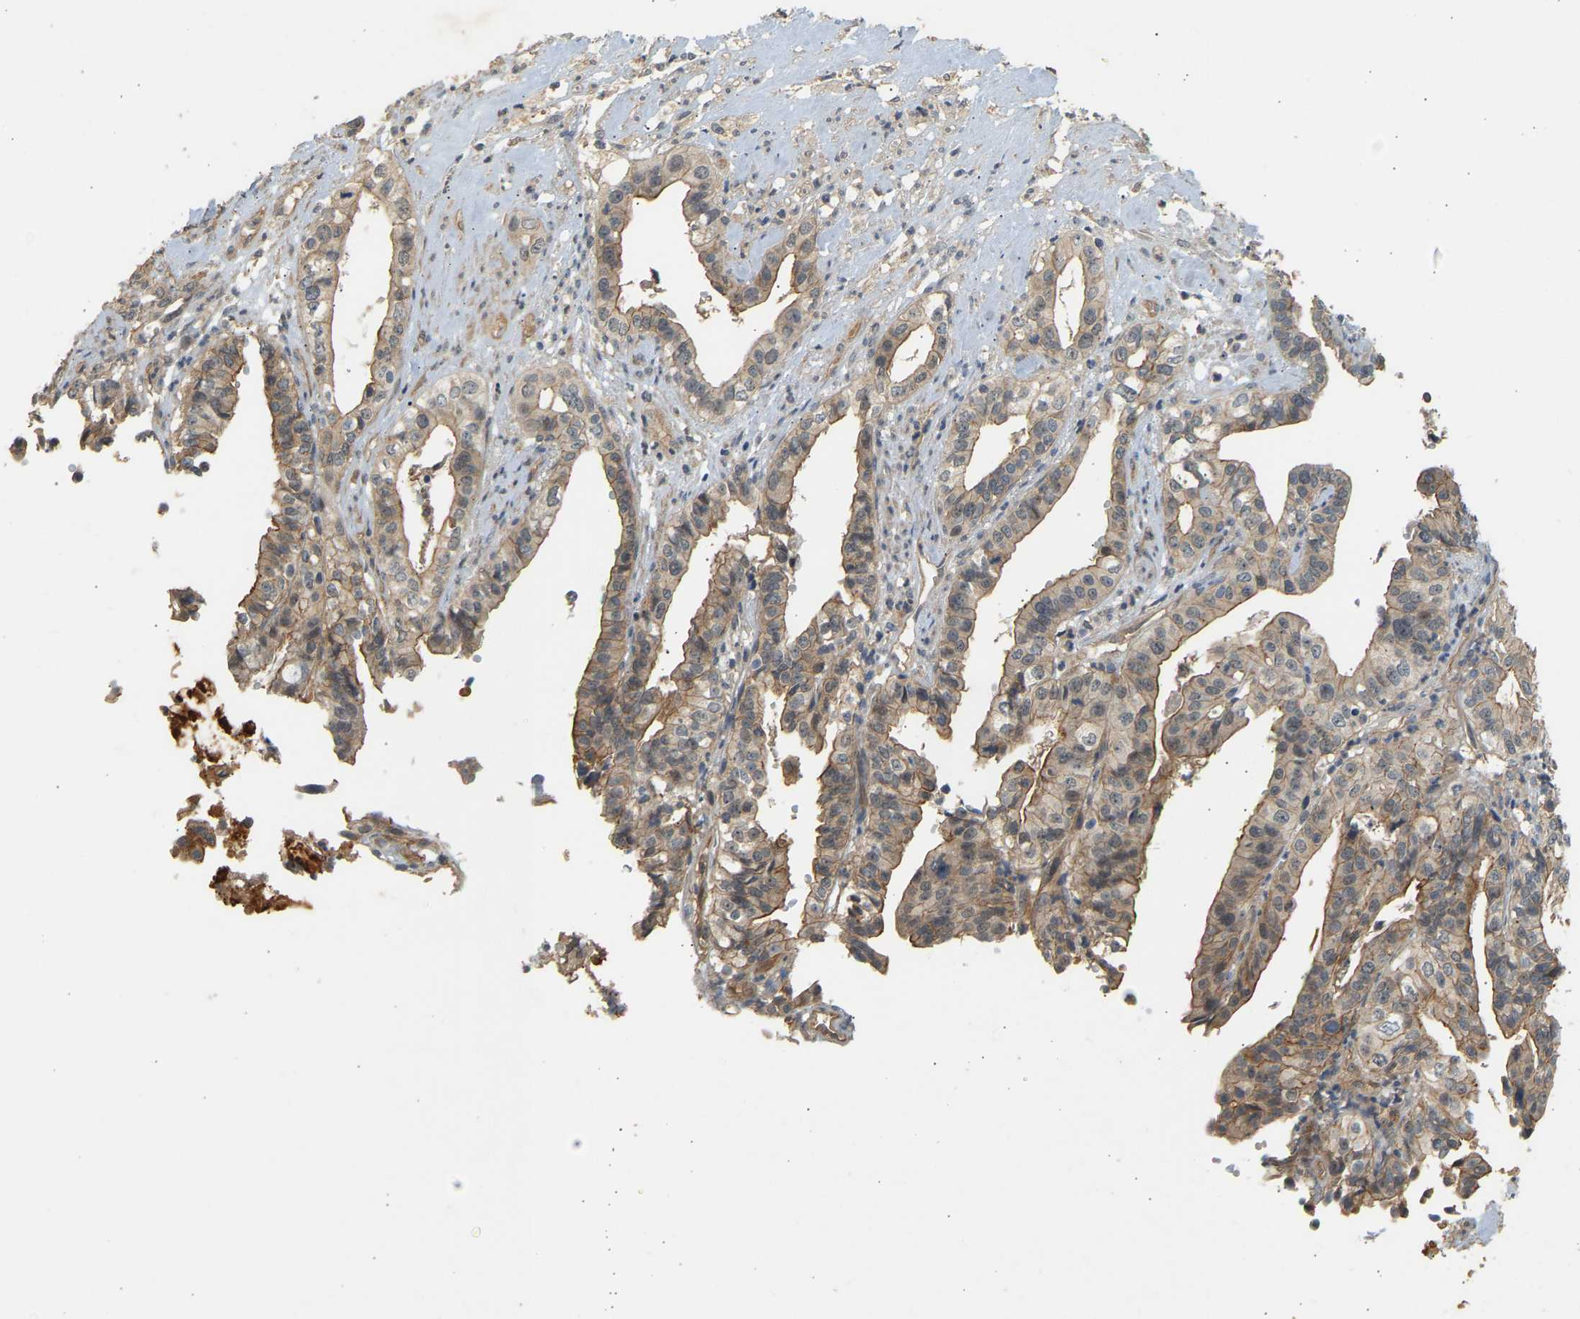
{"staining": {"intensity": "moderate", "quantity": "25%-75%", "location": "cytoplasmic/membranous"}, "tissue": "liver cancer", "cell_type": "Tumor cells", "image_type": "cancer", "snomed": [{"axis": "morphology", "description": "Cholangiocarcinoma"}, {"axis": "topography", "description": "Liver"}], "caption": "Liver cancer was stained to show a protein in brown. There is medium levels of moderate cytoplasmic/membranous positivity in approximately 25%-75% of tumor cells.", "gene": "RGL1", "patient": {"sex": "female", "age": 61}}